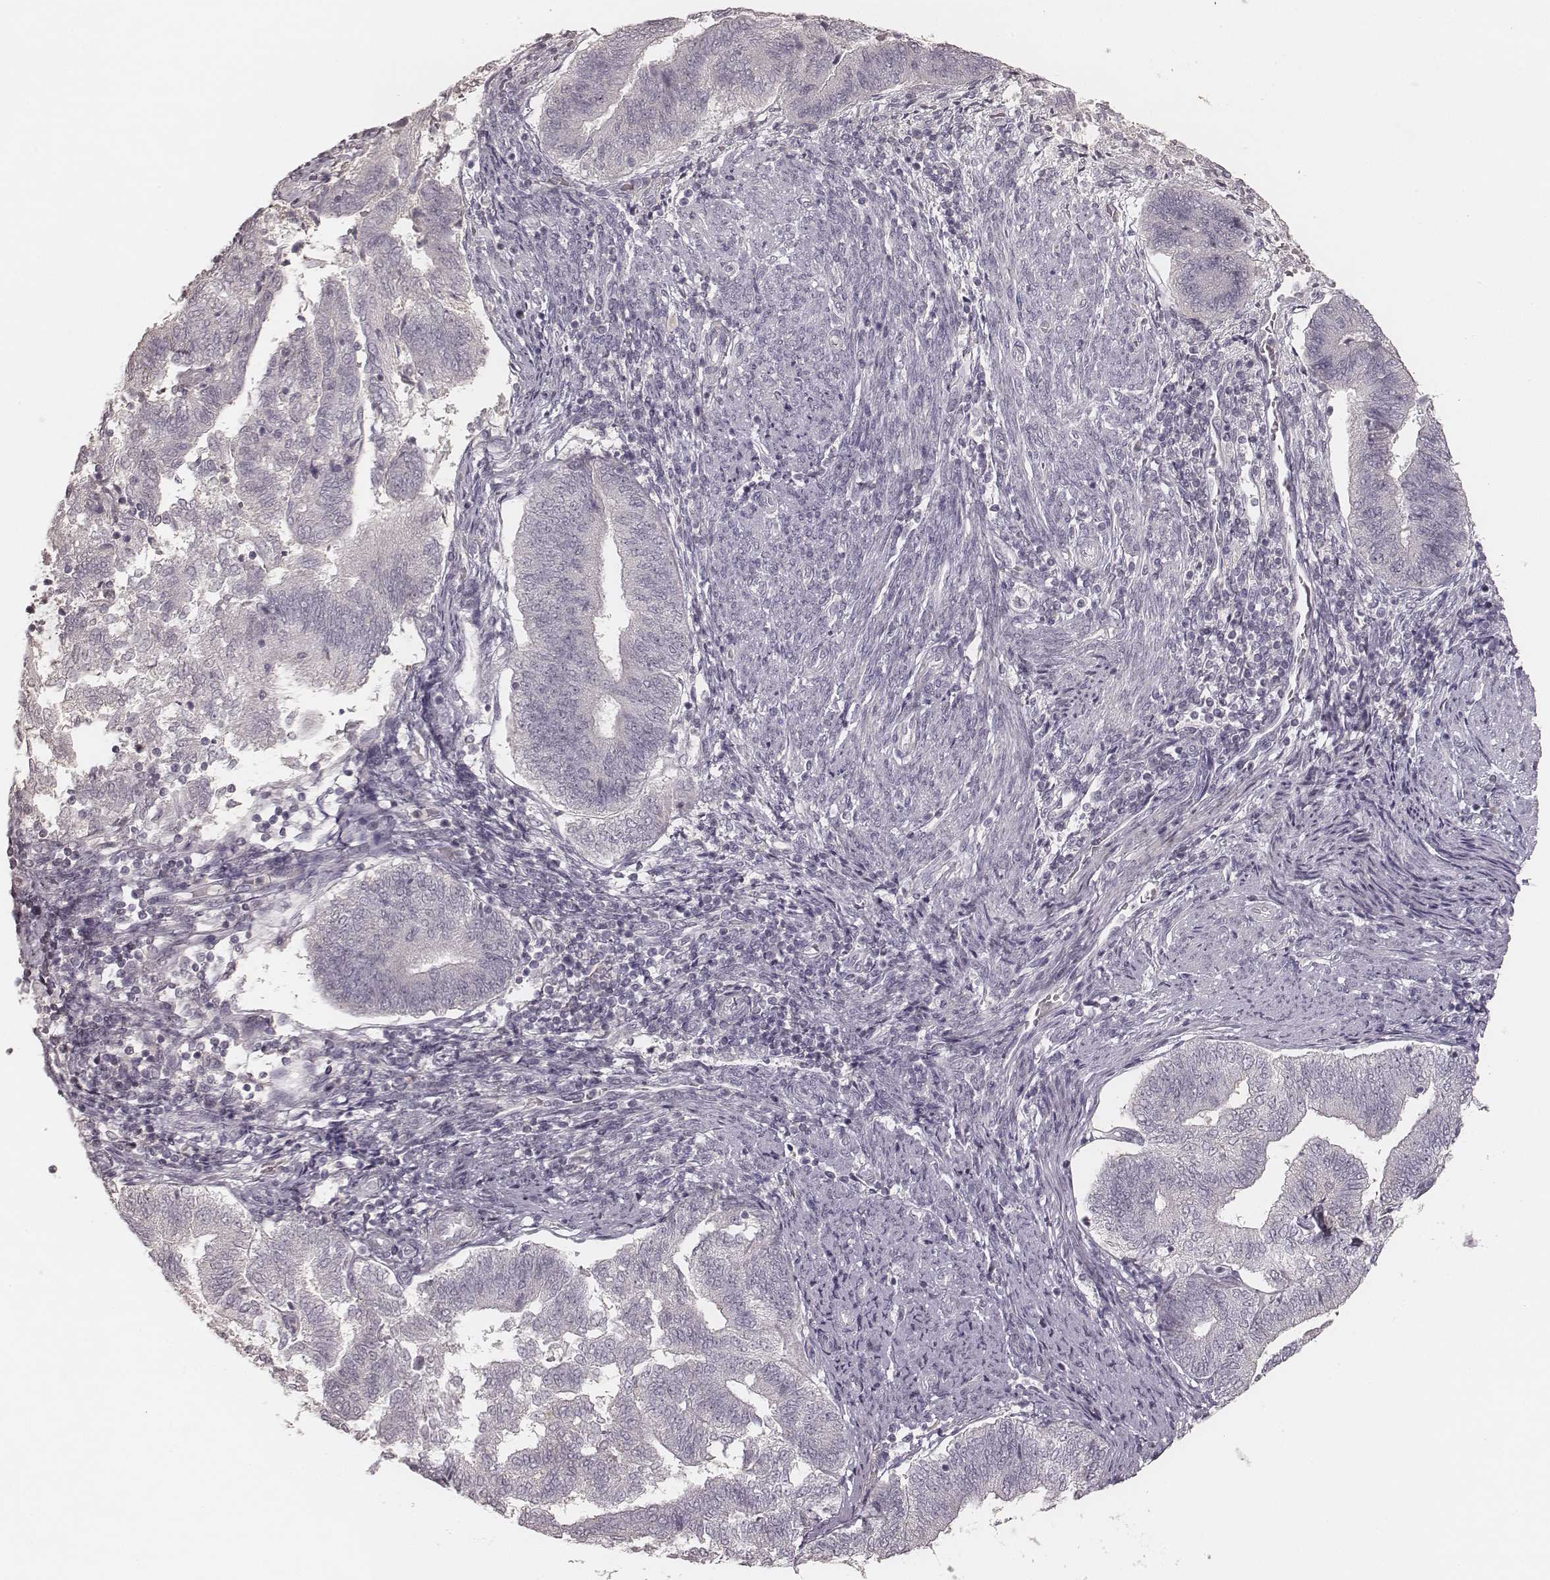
{"staining": {"intensity": "negative", "quantity": "none", "location": "none"}, "tissue": "endometrial cancer", "cell_type": "Tumor cells", "image_type": "cancer", "snomed": [{"axis": "morphology", "description": "Adenocarcinoma, NOS"}, {"axis": "topography", "description": "Endometrium"}], "caption": "A histopathology image of endometrial adenocarcinoma stained for a protein displays no brown staining in tumor cells.", "gene": "MADCAM1", "patient": {"sex": "female", "age": 65}}